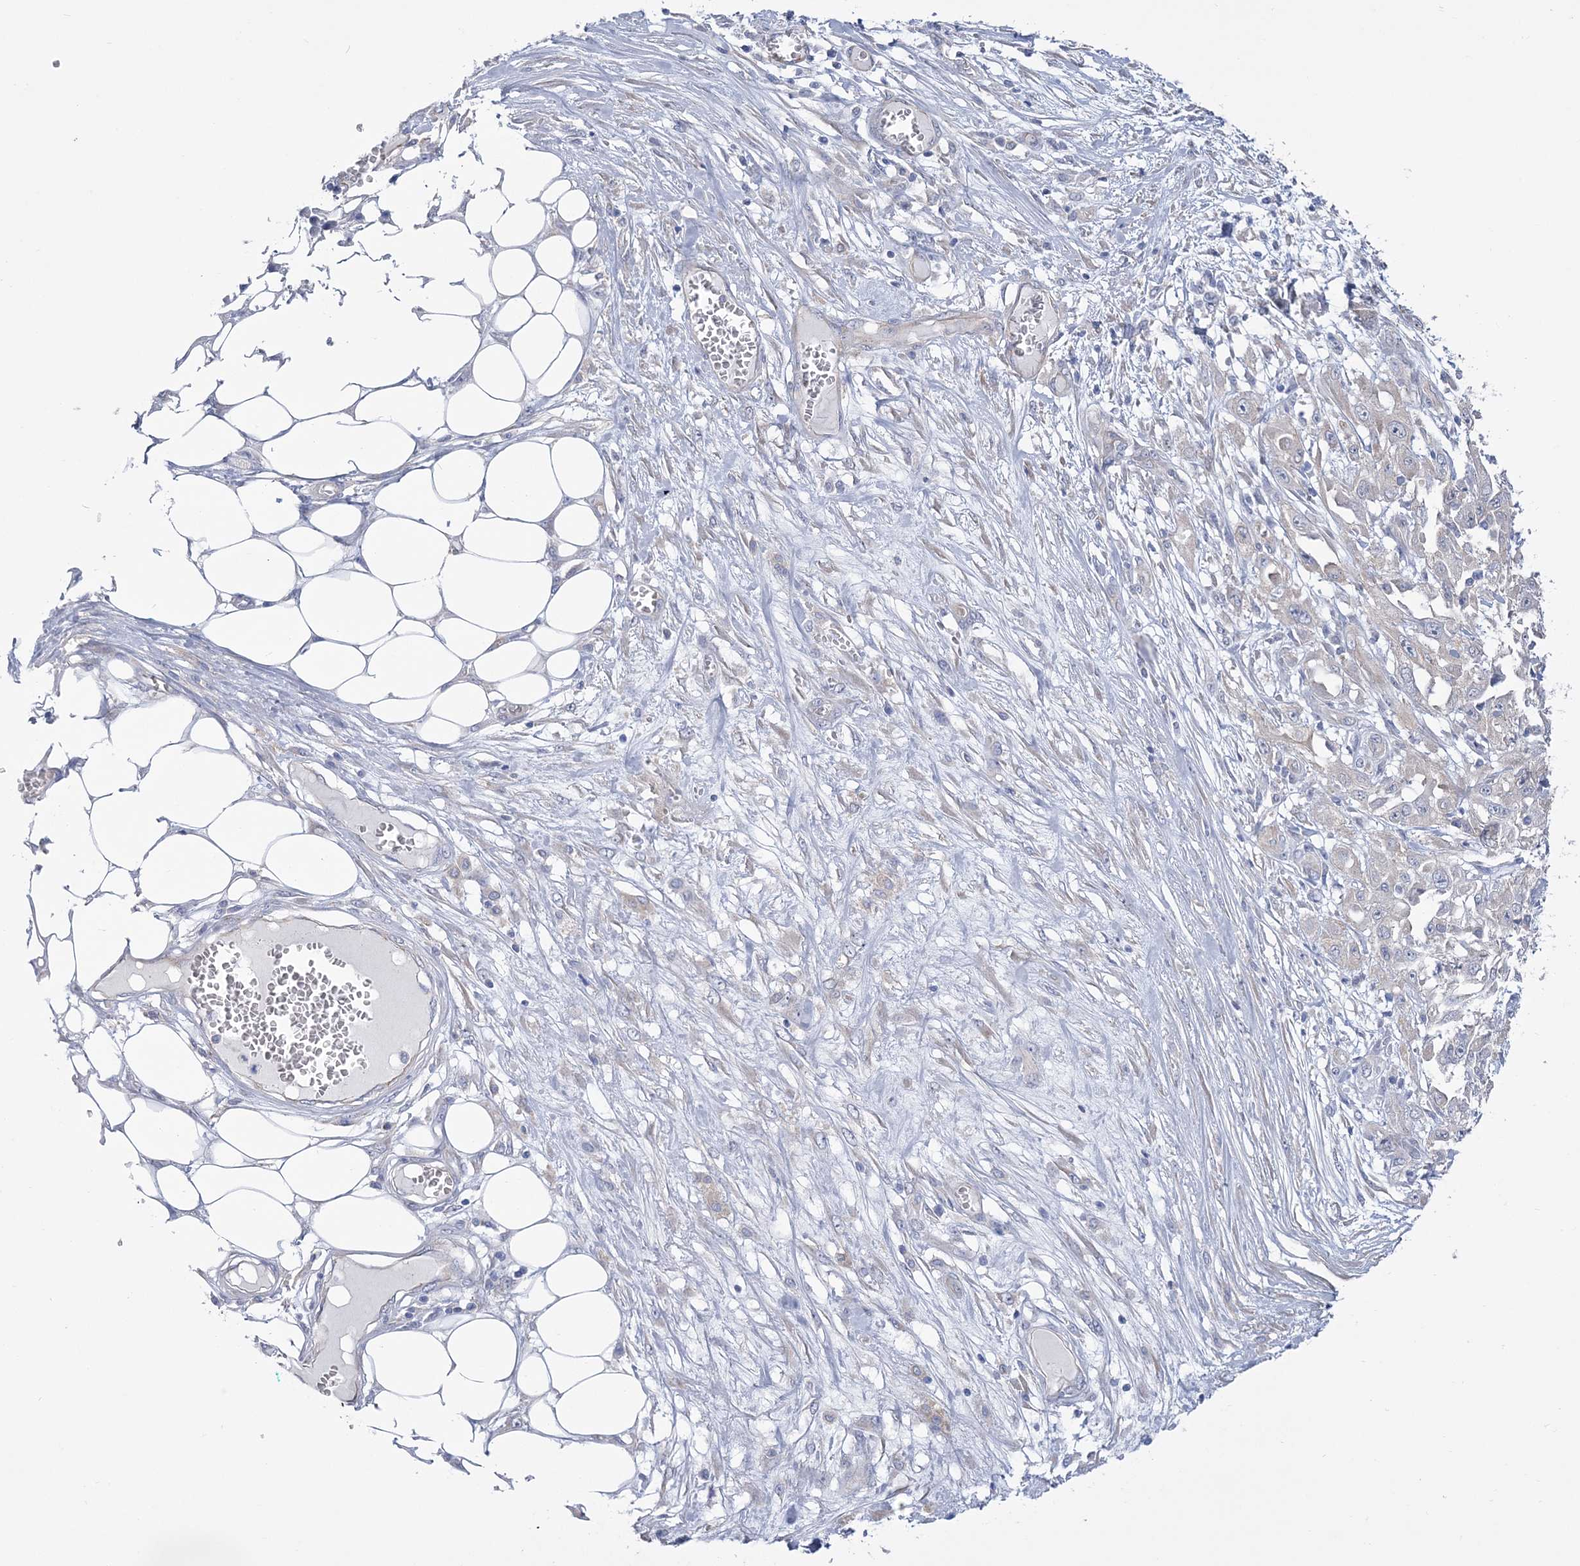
{"staining": {"intensity": "negative", "quantity": "none", "location": "none"}, "tissue": "skin cancer", "cell_type": "Tumor cells", "image_type": "cancer", "snomed": [{"axis": "morphology", "description": "Squamous cell carcinoma, NOS"}, {"axis": "morphology", "description": "Squamous cell carcinoma, metastatic, NOS"}, {"axis": "topography", "description": "Skin"}, {"axis": "topography", "description": "Lymph node"}], "caption": "This is an IHC photomicrograph of squamous cell carcinoma (skin). There is no positivity in tumor cells.", "gene": "RAB11FIP5", "patient": {"sex": "male", "age": 75}}